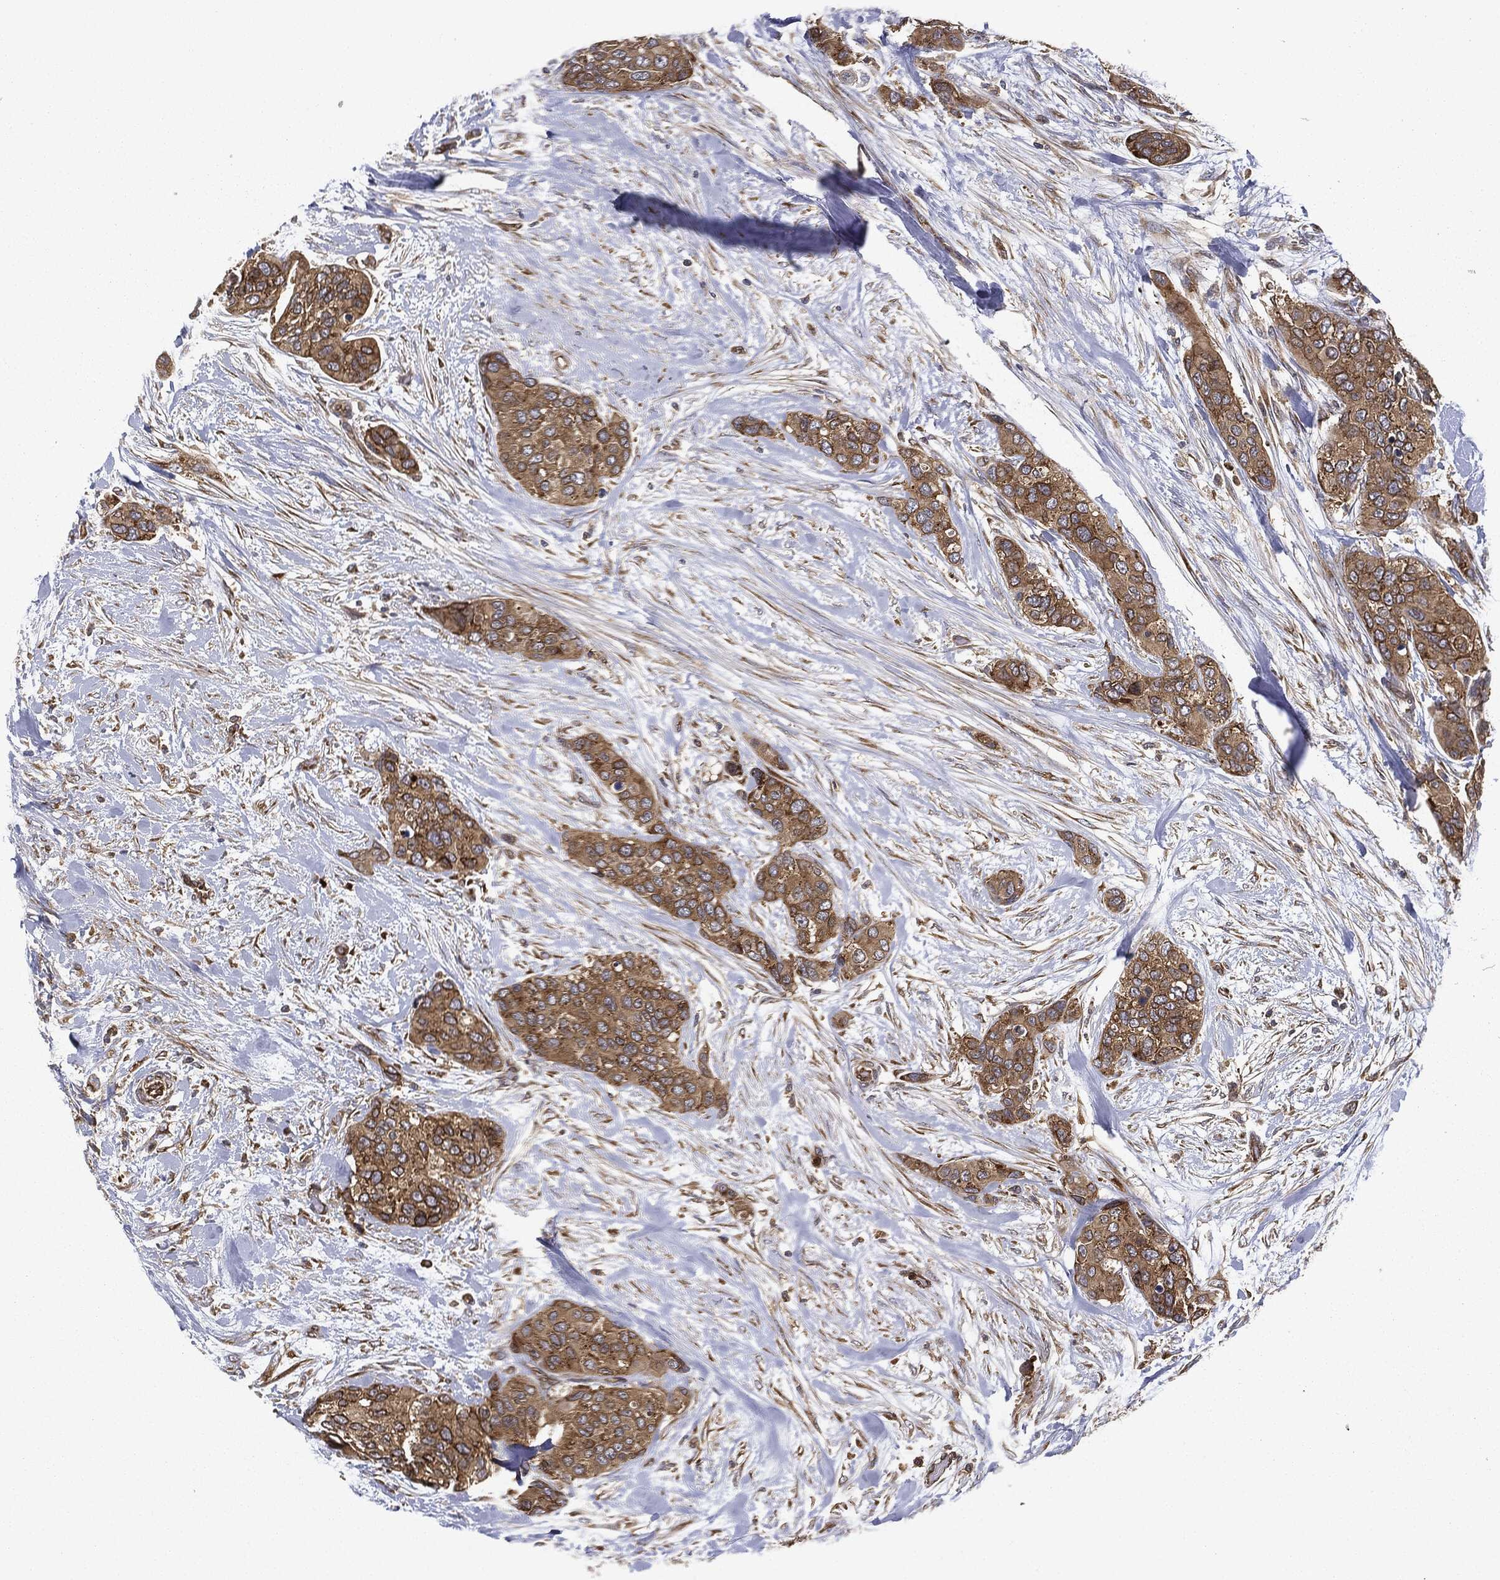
{"staining": {"intensity": "strong", "quantity": ">75%", "location": "cytoplasmic/membranous"}, "tissue": "urothelial cancer", "cell_type": "Tumor cells", "image_type": "cancer", "snomed": [{"axis": "morphology", "description": "Urothelial carcinoma, High grade"}, {"axis": "topography", "description": "Urinary bladder"}], "caption": "A brown stain shows strong cytoplasmic/membranous staining of a protein in urothelial cancer tumor cells.", "gene": "EIF2AK2", "patient": {"sex": "male", "age": 77}}